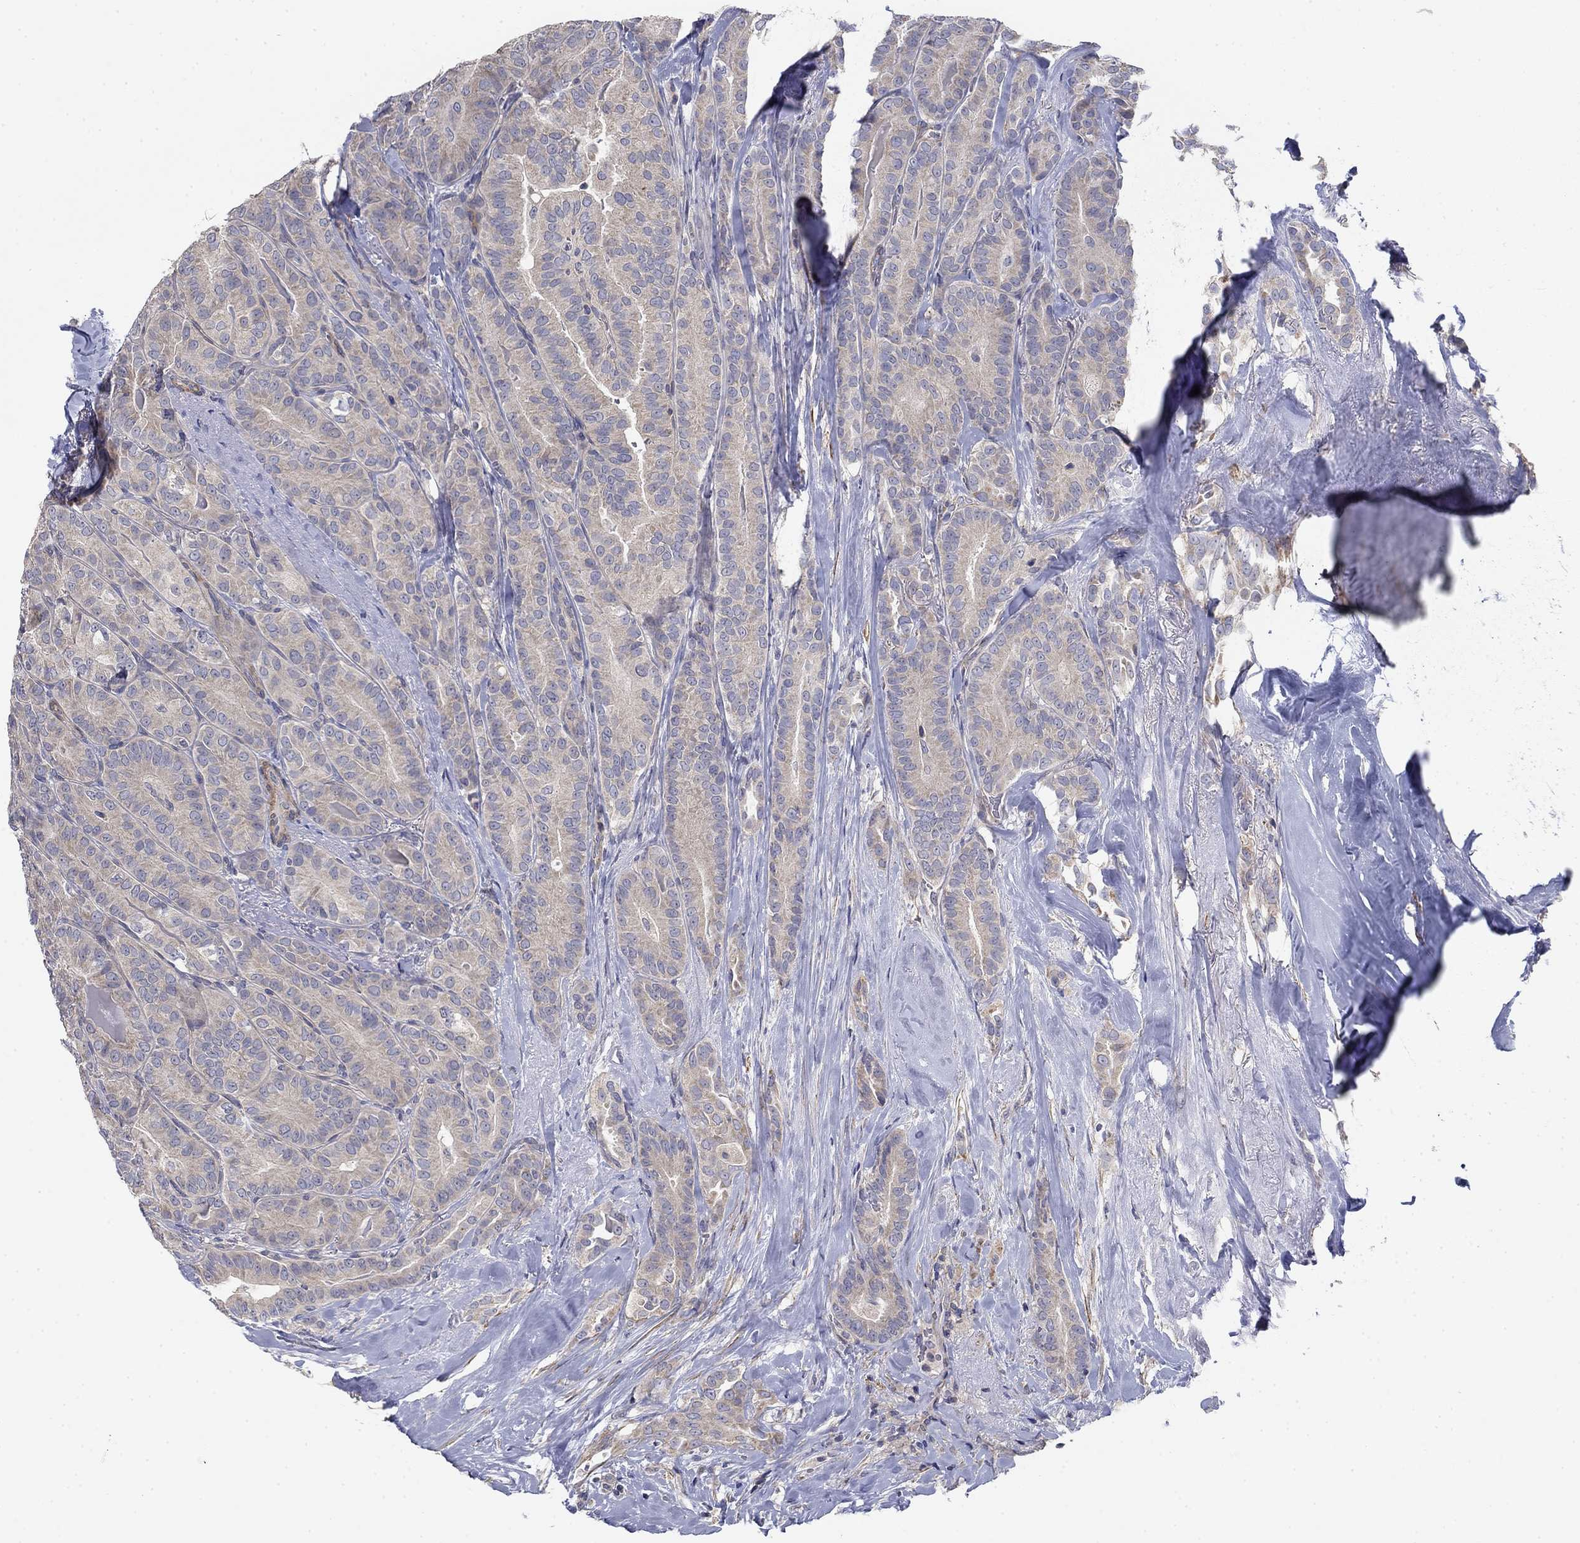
{"staining": {"intensity": "moderate", "quantity": "<25%", "location": "cytoplasmic/membranous"}, "tissue": "thyroid cancer", "cell_type": "Tumor cells", "image_type": "cancer", "snomed": [{"axis": "morphology", "description": "Papillary adenocarcinoma, NOS"}, {"axis": "topography", "description": "Thyroid gland"}], "caption": "Protein positivity by immunohistochemistry demonstrates moderate cytoplasmic/membranous expression in about <25% of tumor cells in thyroid cancer.", "gene": "GRK7", "patient": {"sex": "male", "age": 61}}